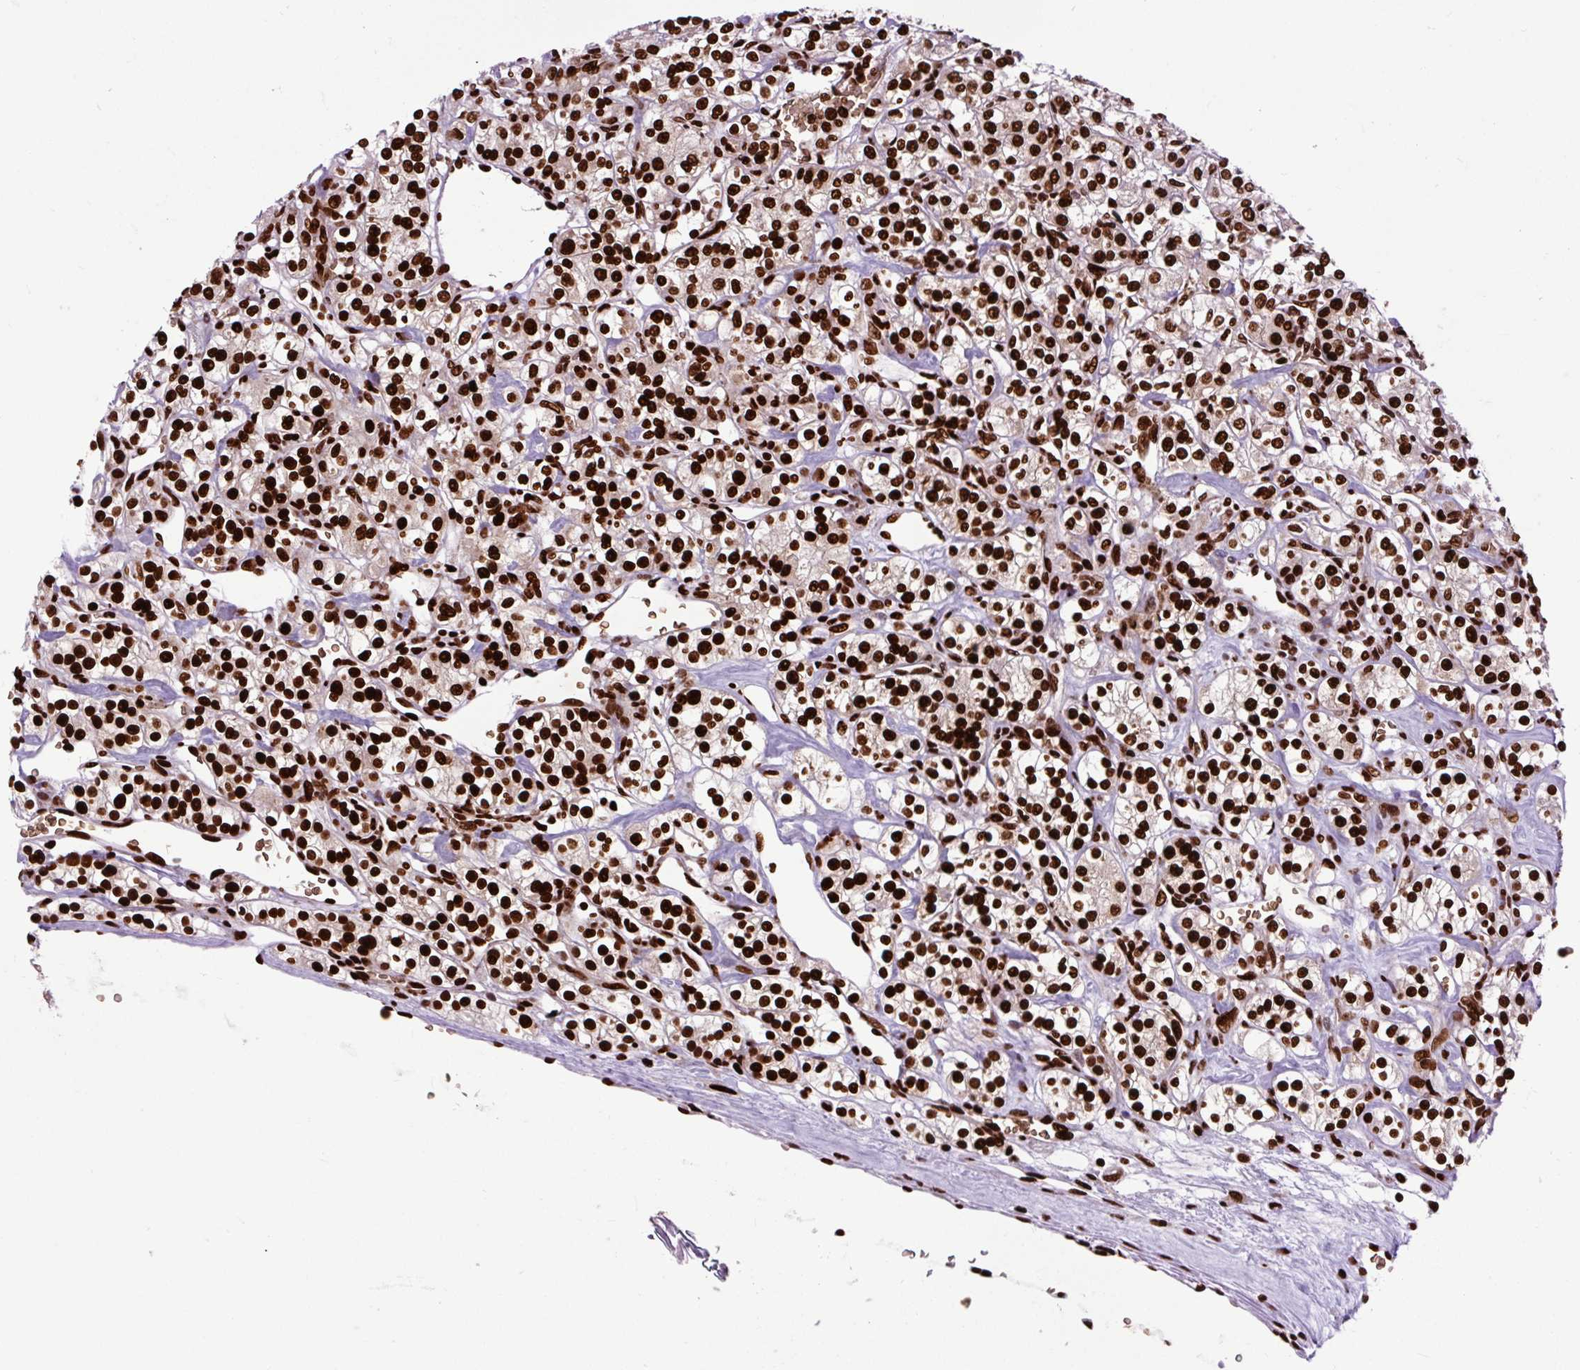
{"staining": {"intensity": "strong", "quantity": ">75%", "location": "nuclear"}, "tissue": "renal cancer", "cell_type": "Tumor cells", "image_type": "cancer", "snomed": [{"axis": "morphology", "description": "Adenocarcinoma, NOS"}, {"axis": "topography", "description": "Kidney"}], "caption": "The image shows a brown stain indicating the presence of a protein in the nuclear of tumor cells in adenocarcinoma (renal).", "gene": "FUS", "patient": {"sex": "male", "age": 77}}